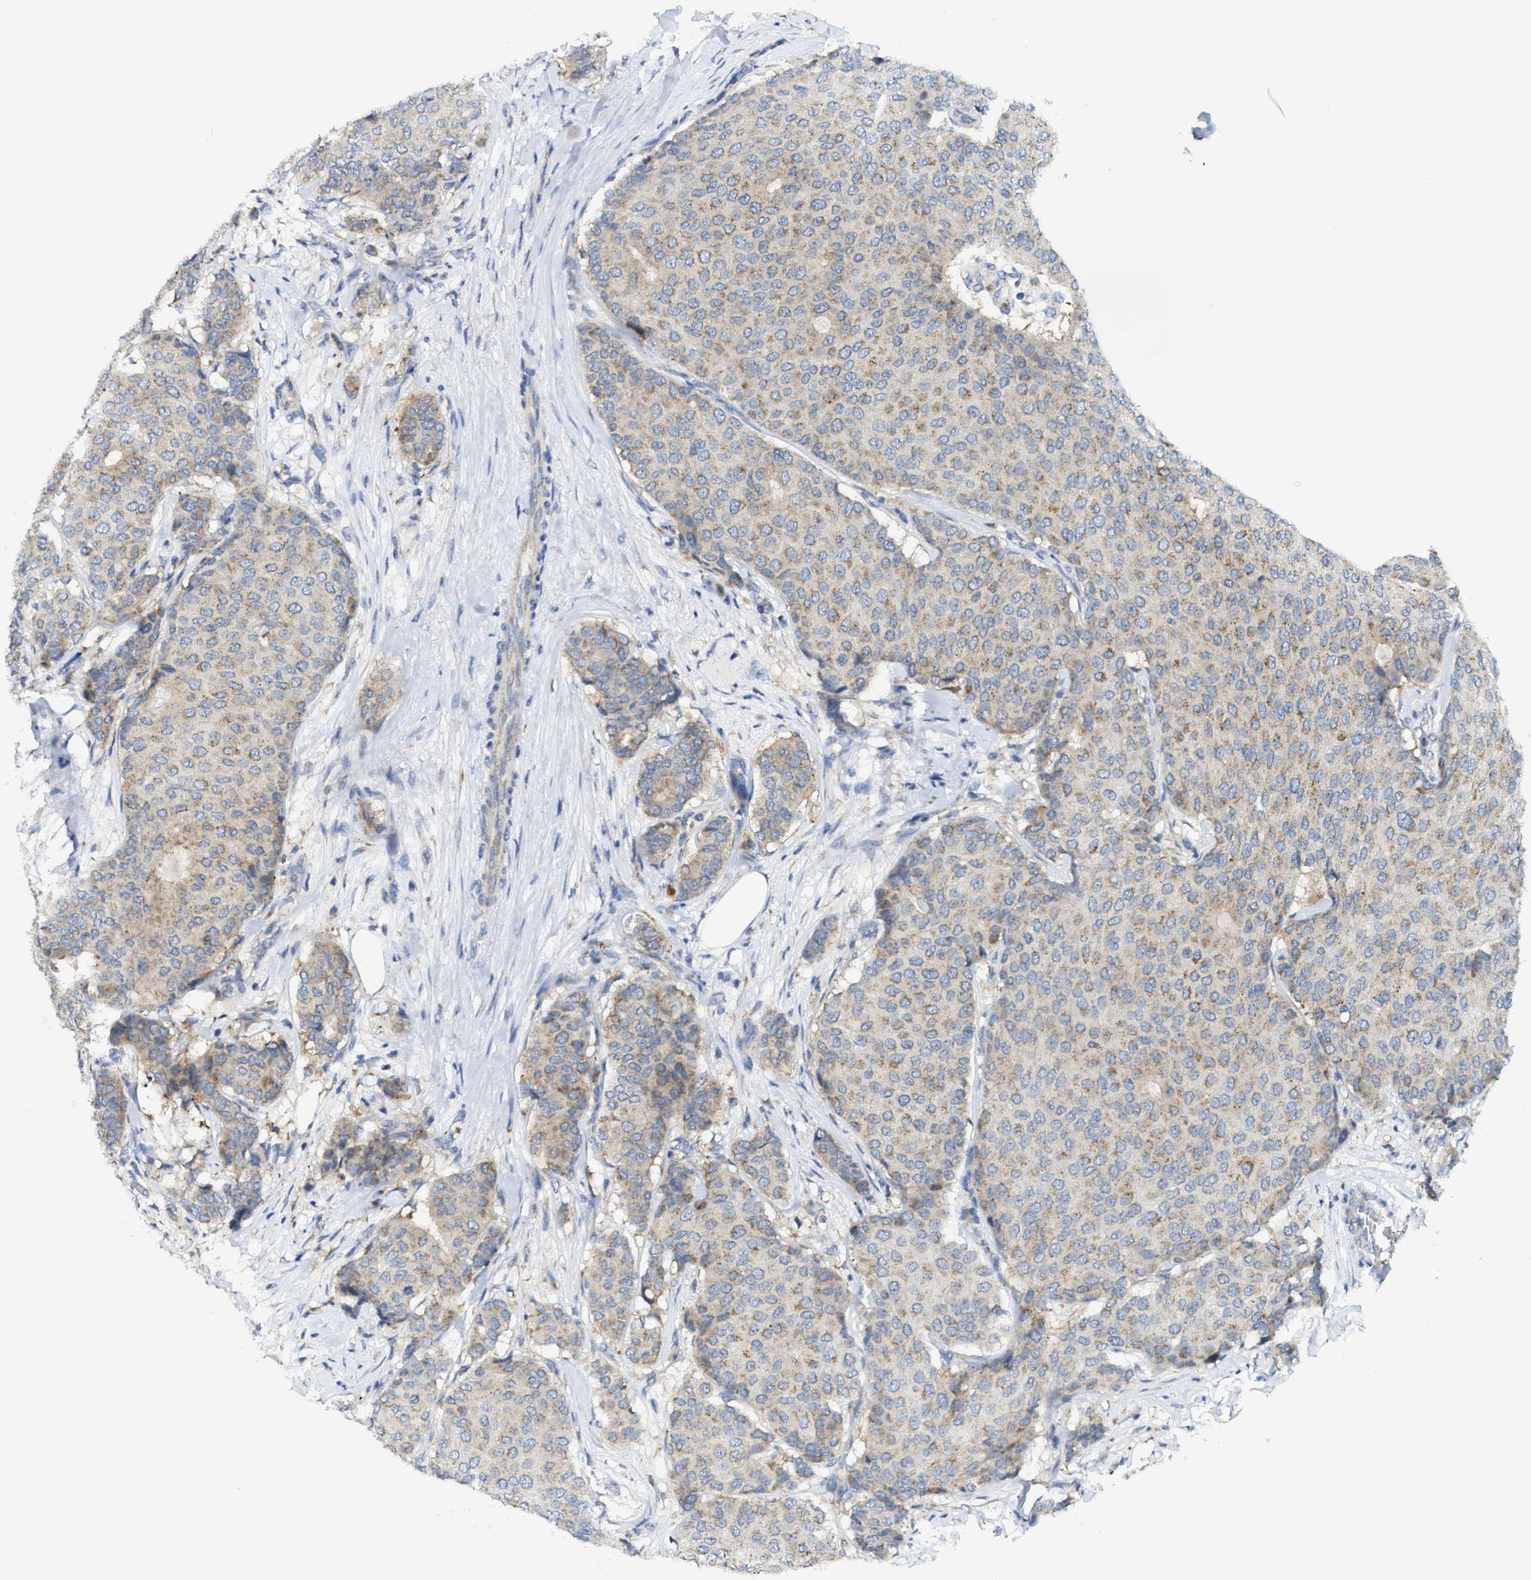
{"staining": {"intensity": "weak", "quantity": ">75%", "location": "cytoplasmic/membranous"}, "tissue": "breast cancer", "cell_type": "Tumor cells", "image_type": "cancer", "snomed": [{"axis": "morphology", "description": "Duct carcinoma"}, {"axis": "topography", "description": "Breast"}], "caption": "Immunohistochemistry of human breast cancer (infiltrating ductal carcinoma) demonstrates low levels of weak cytoplasmic/membranous expression in about >75% of tumor cells.", "gene": "GATD3", "patient": {"sex": "female", "age": 75}}